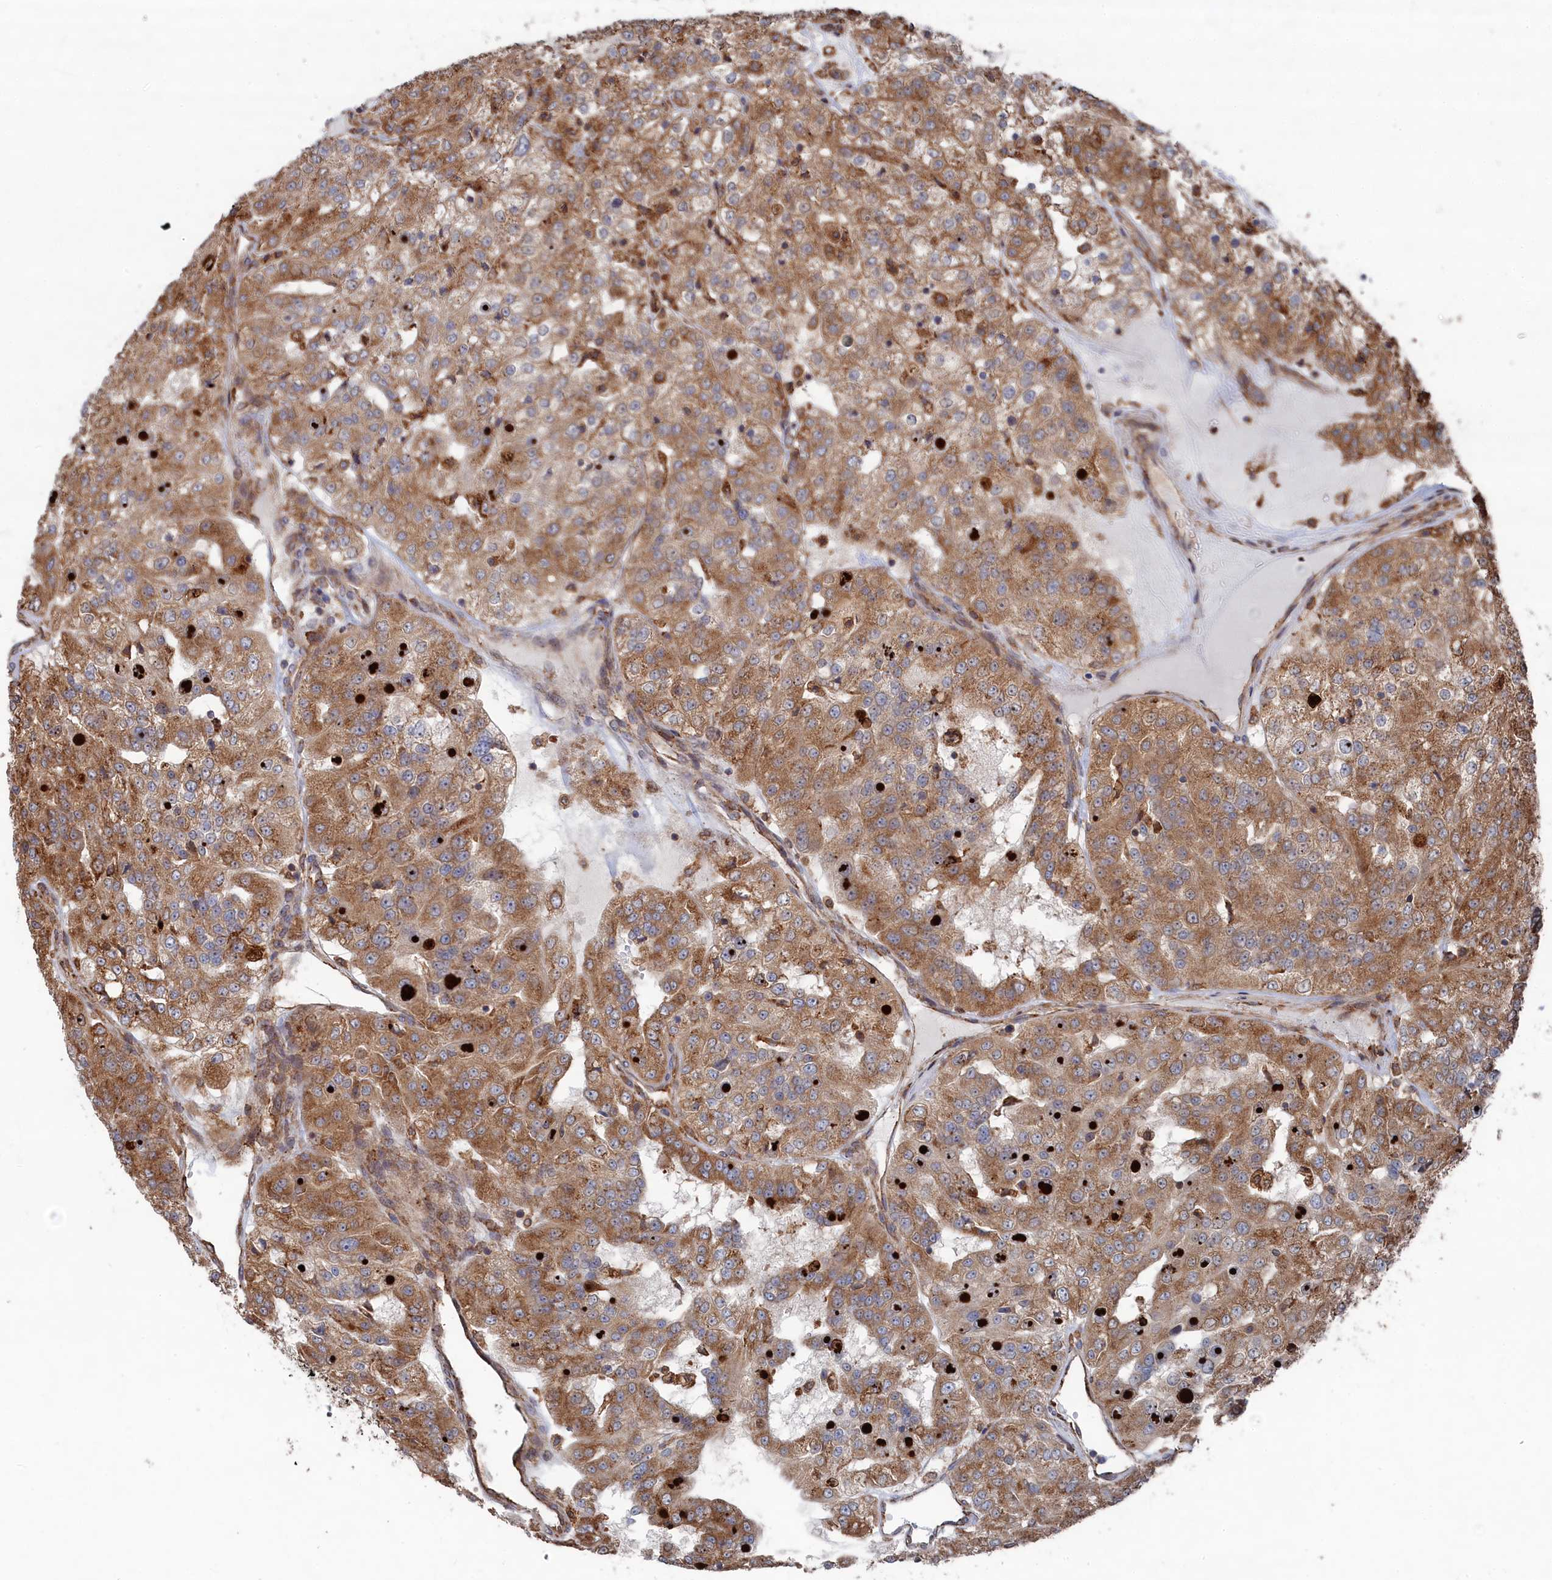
{"staining": {"intensity": "moderate", "quantity": ">75%", "location": "cytoplasmic/membranous"}, "tissue": "renal cancer", "cell_type": "Tumor cells", "image_type": "cancer", "snomed": [{"axis": "morphology", "description": "Adenocarcinoma, NOS"}, {"axis": "topography", "description": "Kidney"}], "caption": "The immunohistochemical stain labels moderate cytoplasmic/membranous expression in tumor cells of renal adenocarcinoma tissue.", "gene": "BPIFB6", "patient": {"sex": "female", "age": 63}}